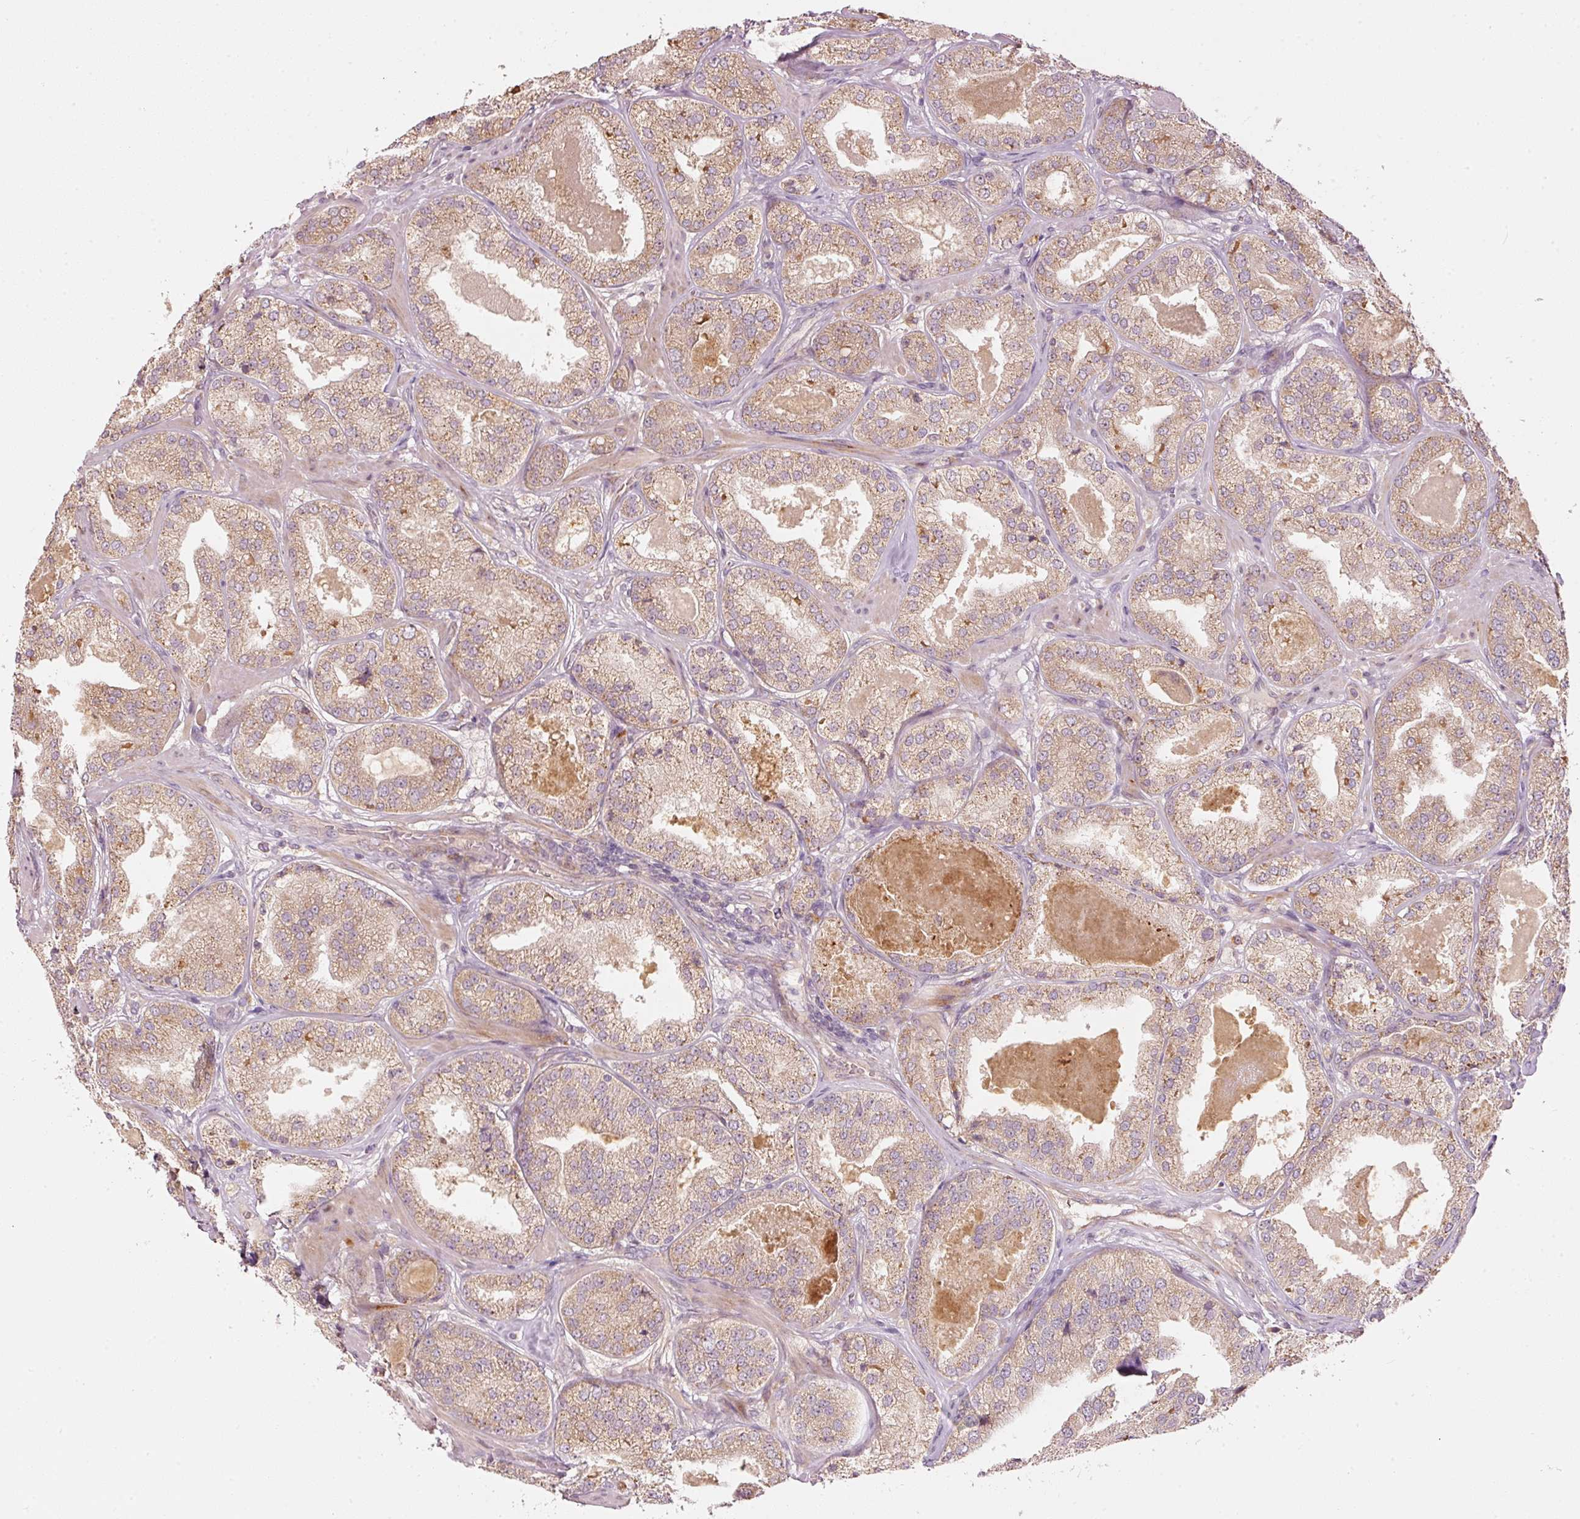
{"staining": {"intensity": "moderate", "quantity": ">75%", "location": "cytoplasmic/membranous"}, "tissue": "prostate cancer", "cell_type": "Tumor cells", "image_type": "cancer", "snomed": [{"axis": "morphology", "description": "Adenocarcinoma, High grade"}, {"axis": "topography", "description": "Prostate"}], "caption": "Brown immunohistochemical staining in human prostate cancer (adenocarcinoma (high-grade)) reveals moderate cytoplasmic/membranous positivity in about >75% of tumor cells. Nuclei are stained in blue.", "gene": "MAP10", "patient": {"sex": "male", "age": 63}}